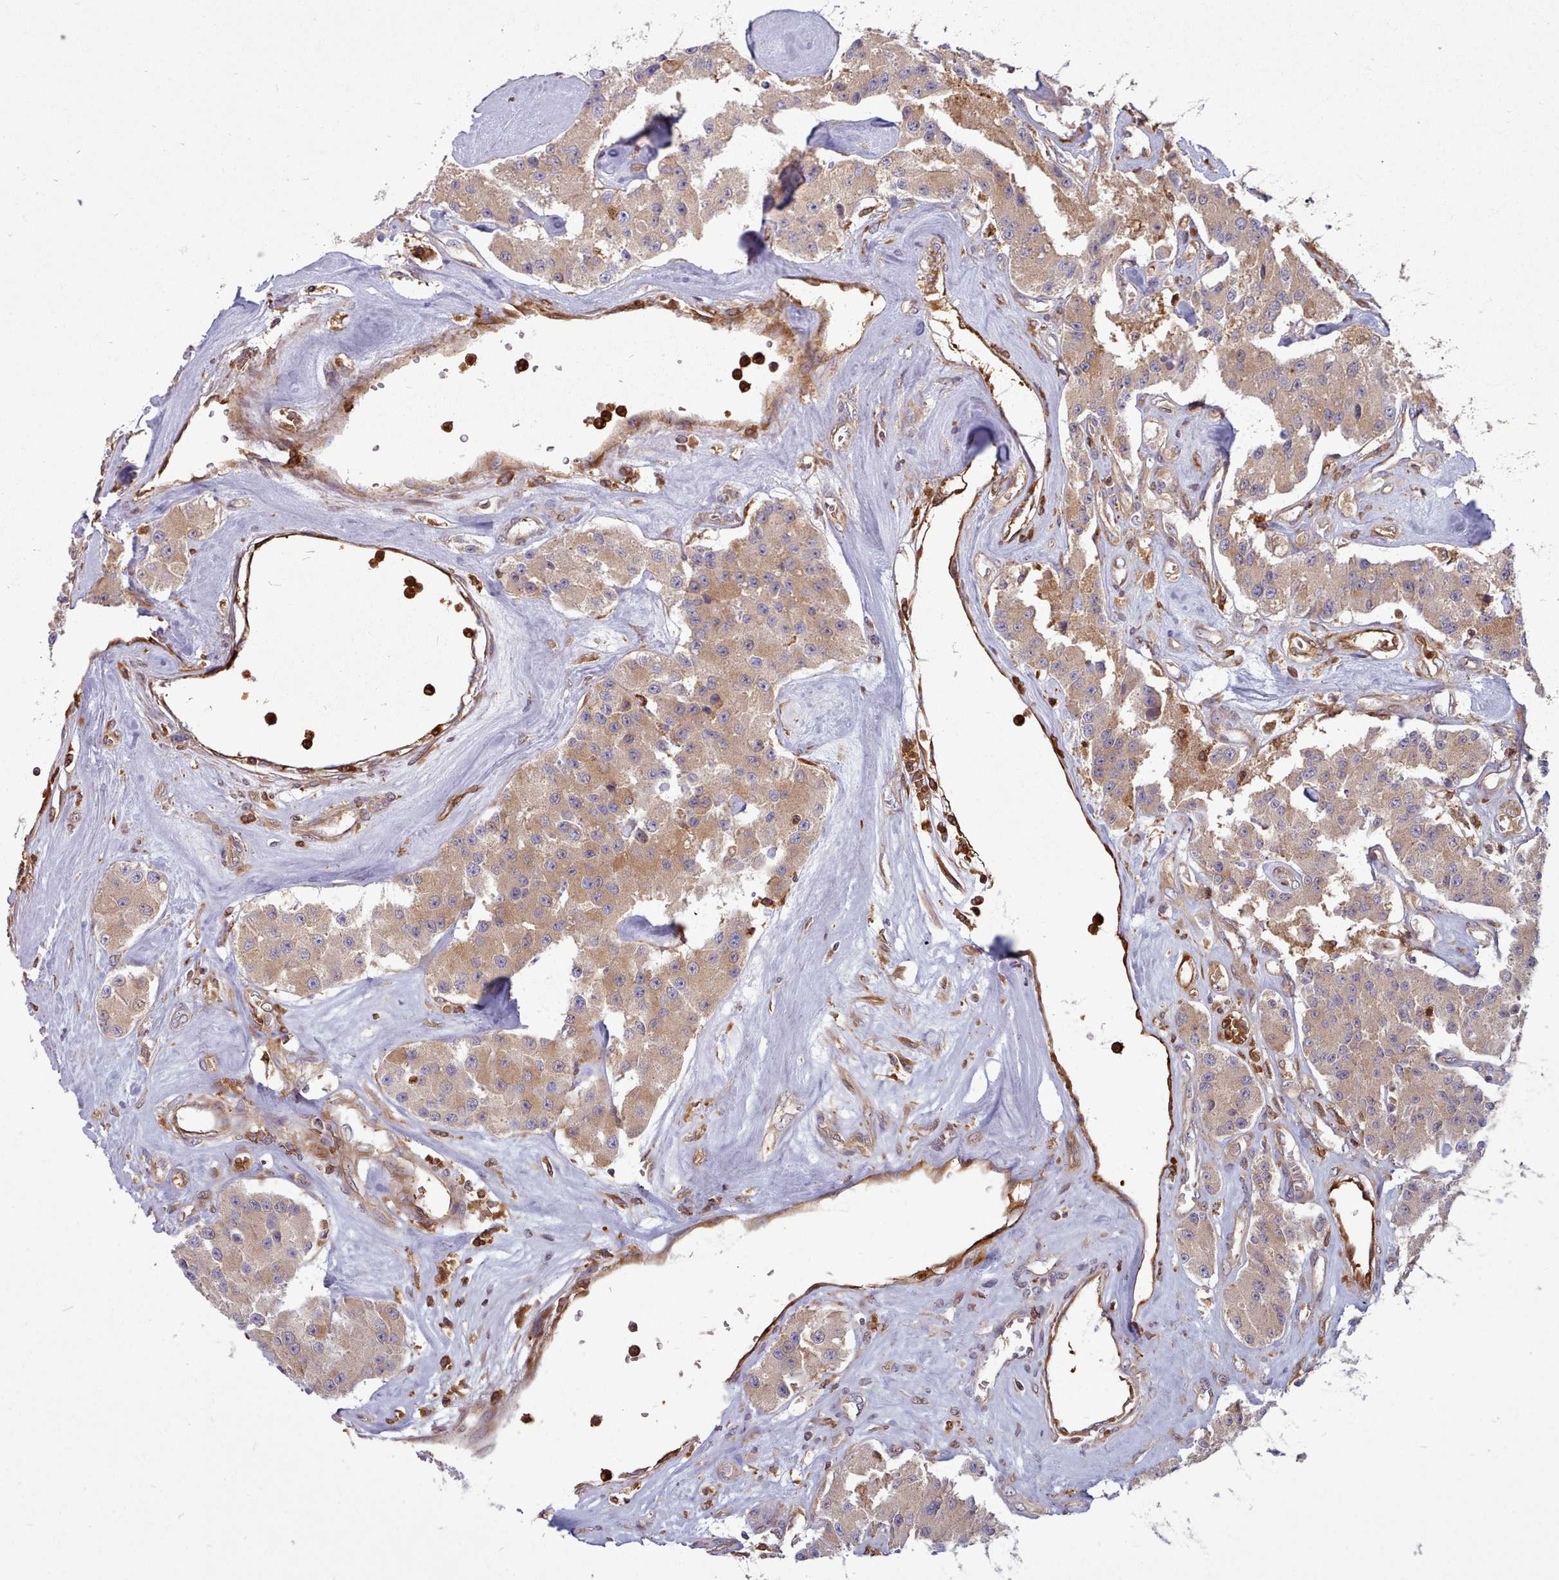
{"staining": {"intensity": "weak", "quantity": ">75%", "location": "cytoplasmic/membranous"}, "tissue": "carcinoid", "cell_type": "Tumor cells", "image_type": "cancer", "snomed": [{"axis": "morphology", "description": "Carcinoid, malignant, NOS"}, {"axis": "topography", "description": "Pancreas"}], "caption": "High-magnification brightfield microscopy of carcinoid (malignant) stained with DAB (brown) and counterstained with hematoxylin (blue). tumor cells exhibit weak cytoplasmic/membranous positivity is present in about>75% of cells. (Stains: DAB in brown, nuclei in blue, Microscopy: brightfield microscopy at high magnification).", "gene": "SLC4A9", "patient": {"sex": "male", "age": 41}}